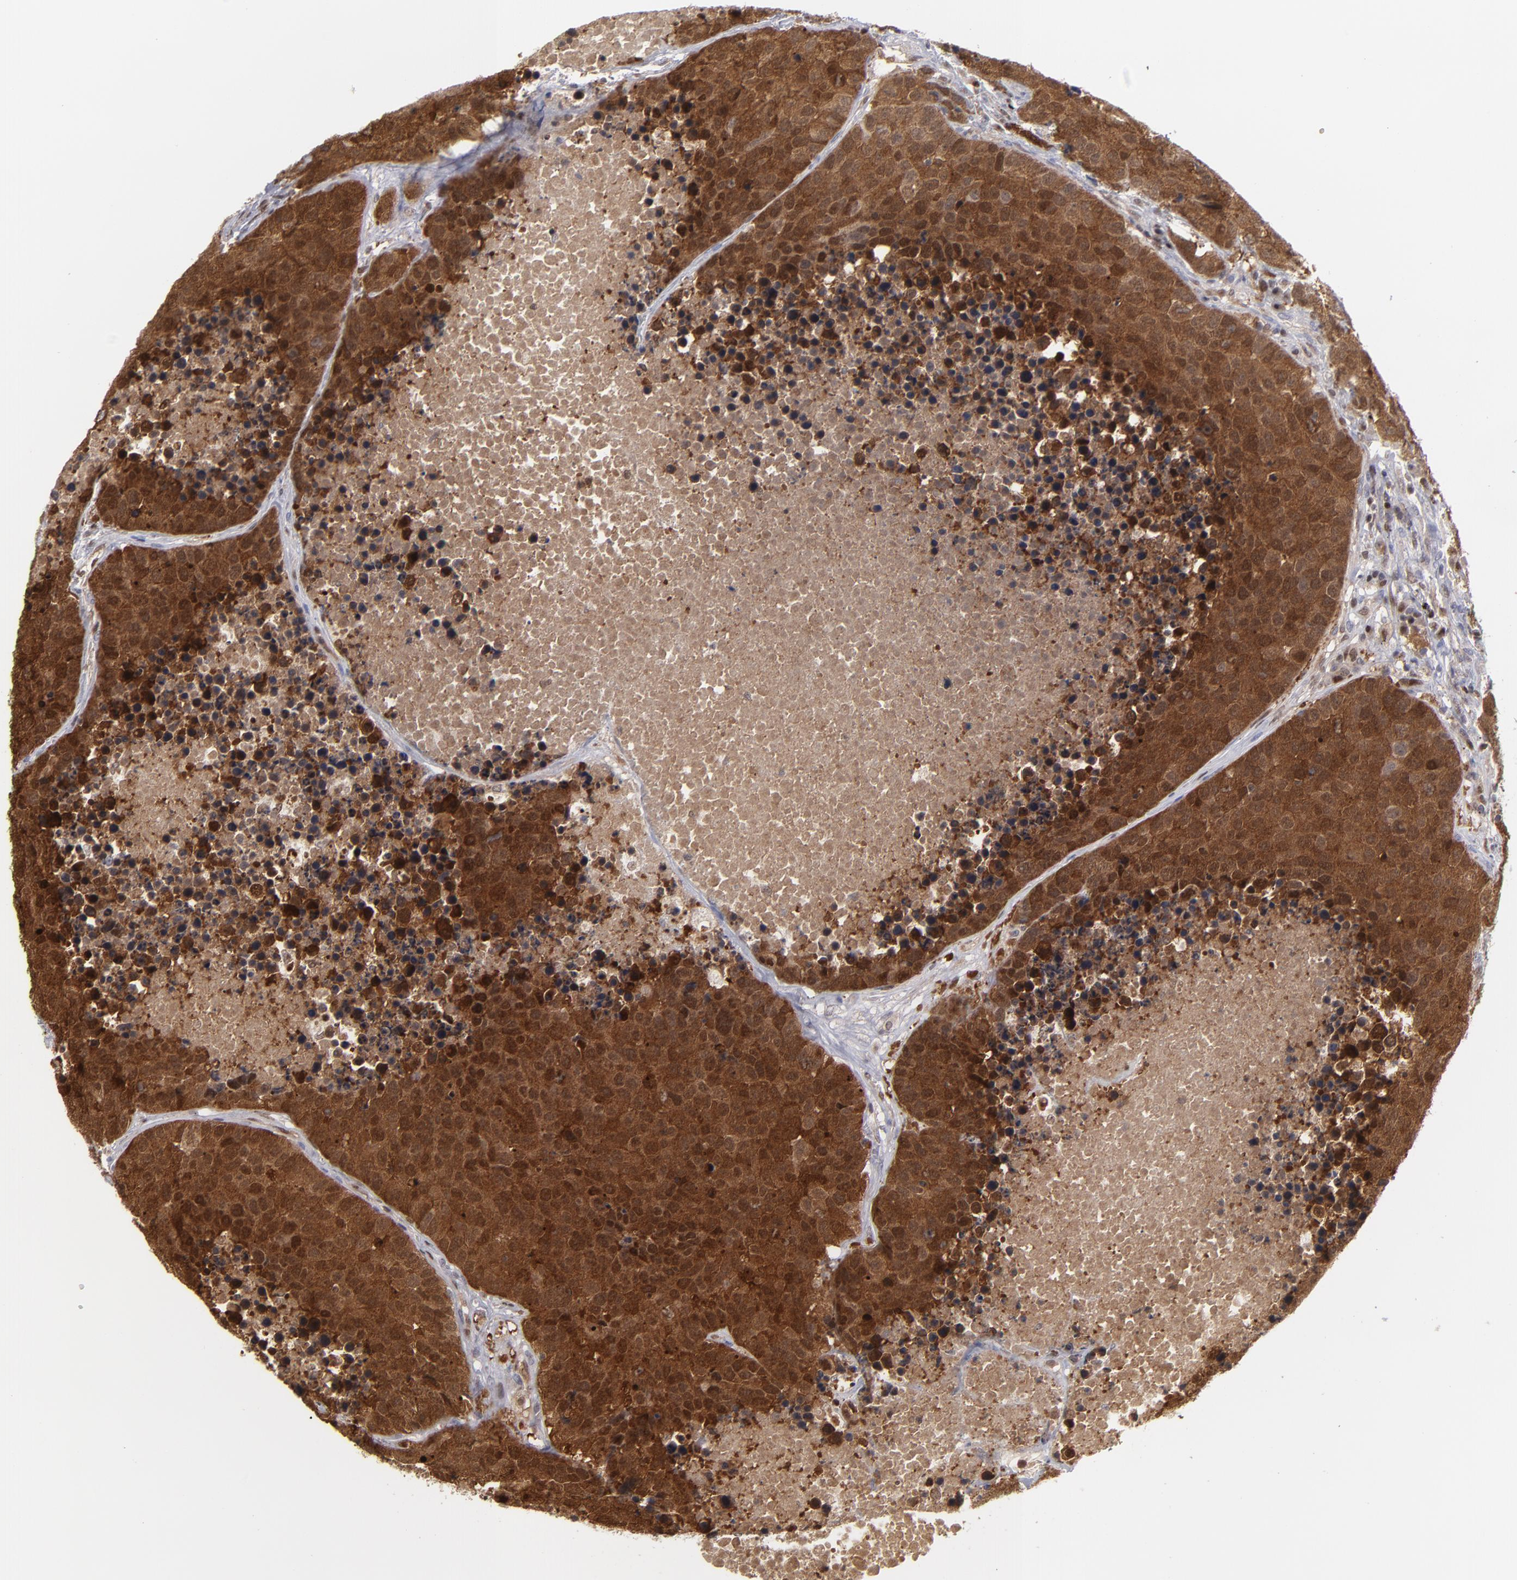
{"staining": {"intensity": "strong", "quantity": ">75%", "location": "cytoplasmic/membranous,nuclear"}, "tissue": "carcinoid", "cell_type": "Tumor cells", "image_type": "cancer", "snomed": [{"axis": "morphology", "description": "Carcinoid, malignant, NOS"}, {"axis": "topography", "description": "Lung"}], "caption": "High-power microscopy captured an immunohistochemistry image of carcinoid, revealing strong cytoplasmic/membranous and nuclear expression in approximately >75% of tumor cells.", "gene": "GSR", "patient": {"sex": "male", "age": 60}}